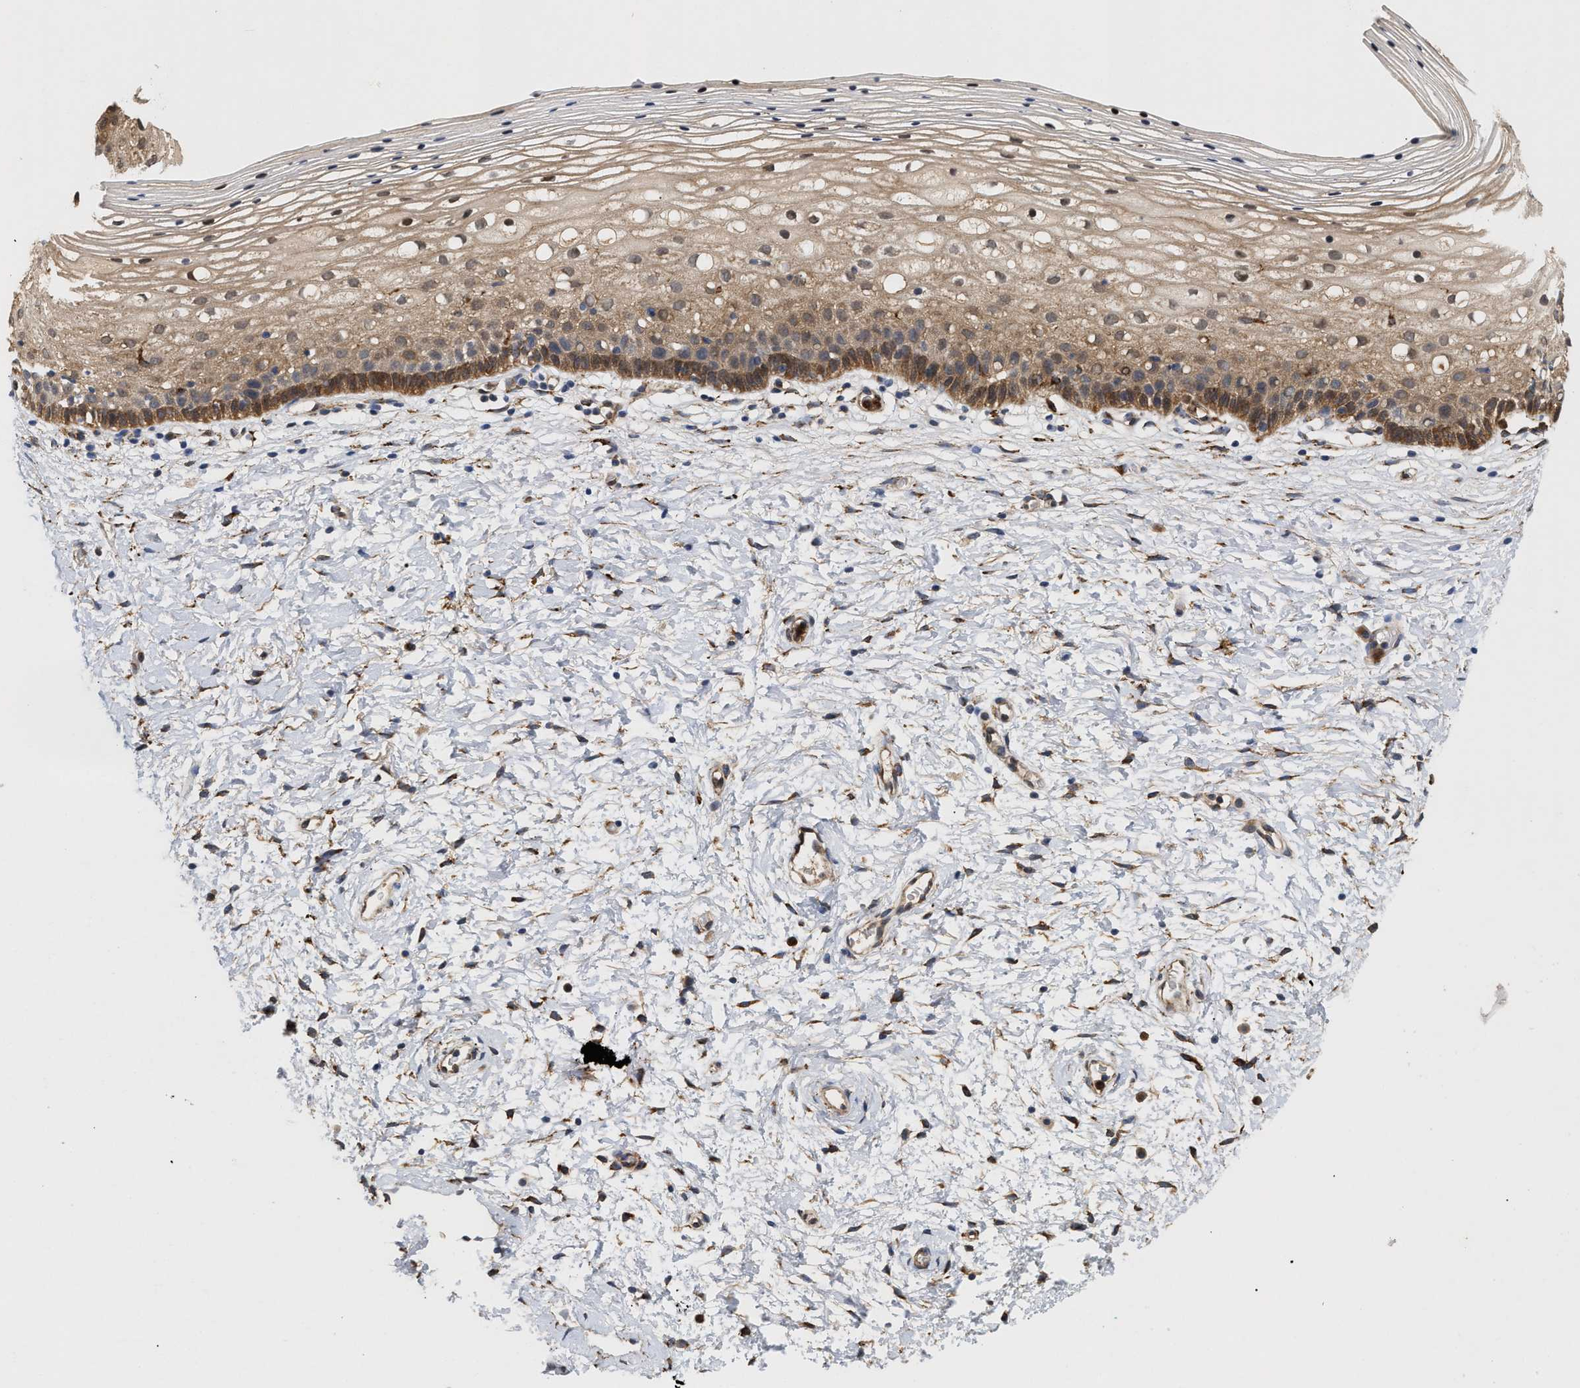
{"staining": {"intensity": "moderate", "quantity": "<25%", "location": "cytoplasmic/membranous"}, "tissue": "cervix", "cell_type": "Glandular cells", "image_type": "normal", "snomed": [{"axis": "morphology", "description": "Normal tissue, NOS"}, {"axis": "topography", "description": "Cervix"}], "caption": "Brown immunohistochemical staining in normal cervix shows moderate cytoplasmic/membranous expression in approximately <25% of glandular cells. Using DAB (brown) and hematoxylin (blue) stains, captured at high magnification using brightfield microscopy.", "gene": "PLCD1", "patient": {"sex": "female", "age": 72}}